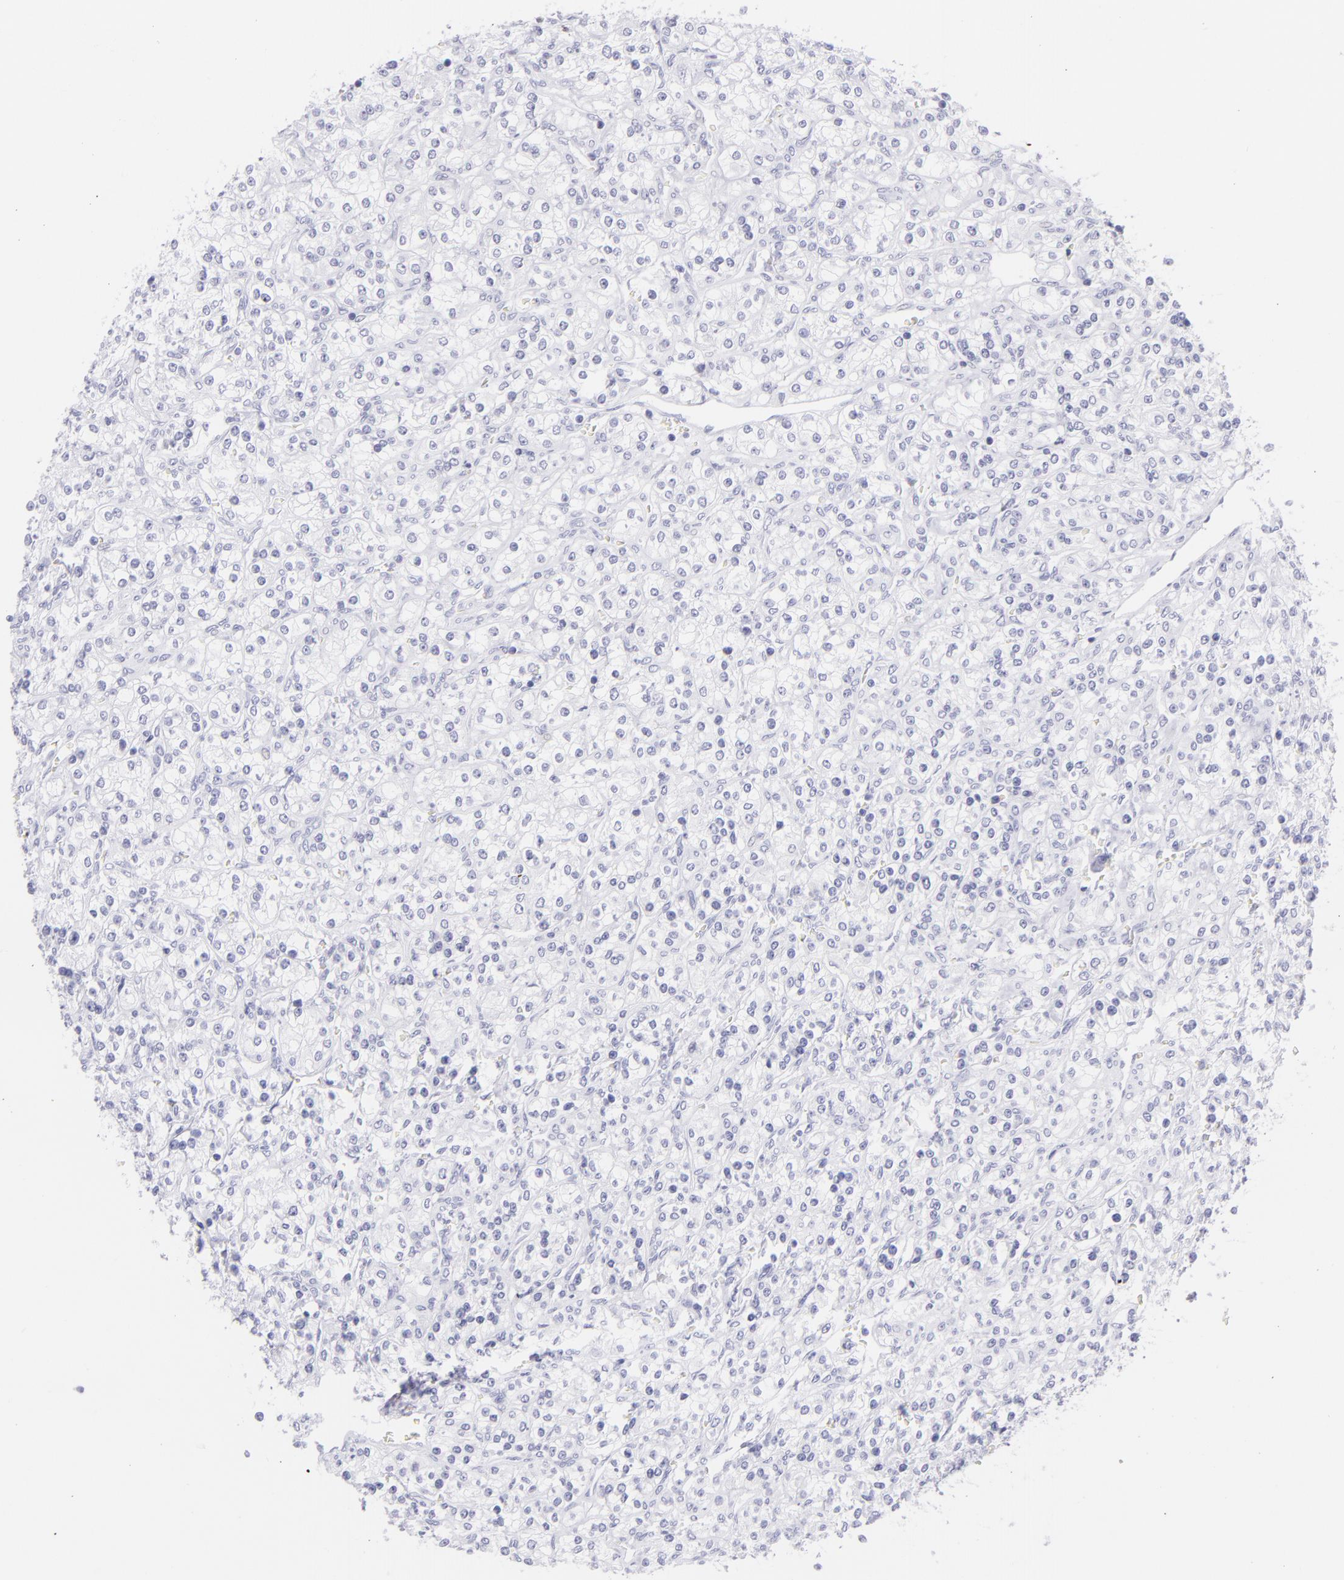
{"staining": {"intensity": "negative", "quantity": "none", "location": "none"}, "tissue": "renal cancer", "cell_type": "Tumor cells", "image_type": "cancer", "snomed": [{"axis": "morphology", "description": "Adenocarcinoma, NOS"}, {"axis": "topography", "description": "Kidney"}], "caption": "This is an immunohistochemistry (IHC) histopathology image of human renal cancer (adenocarcinoma). There is no positivity in tumor cells.", "gene": "CNP", "patient": {"sex": "male", "age": 77}}